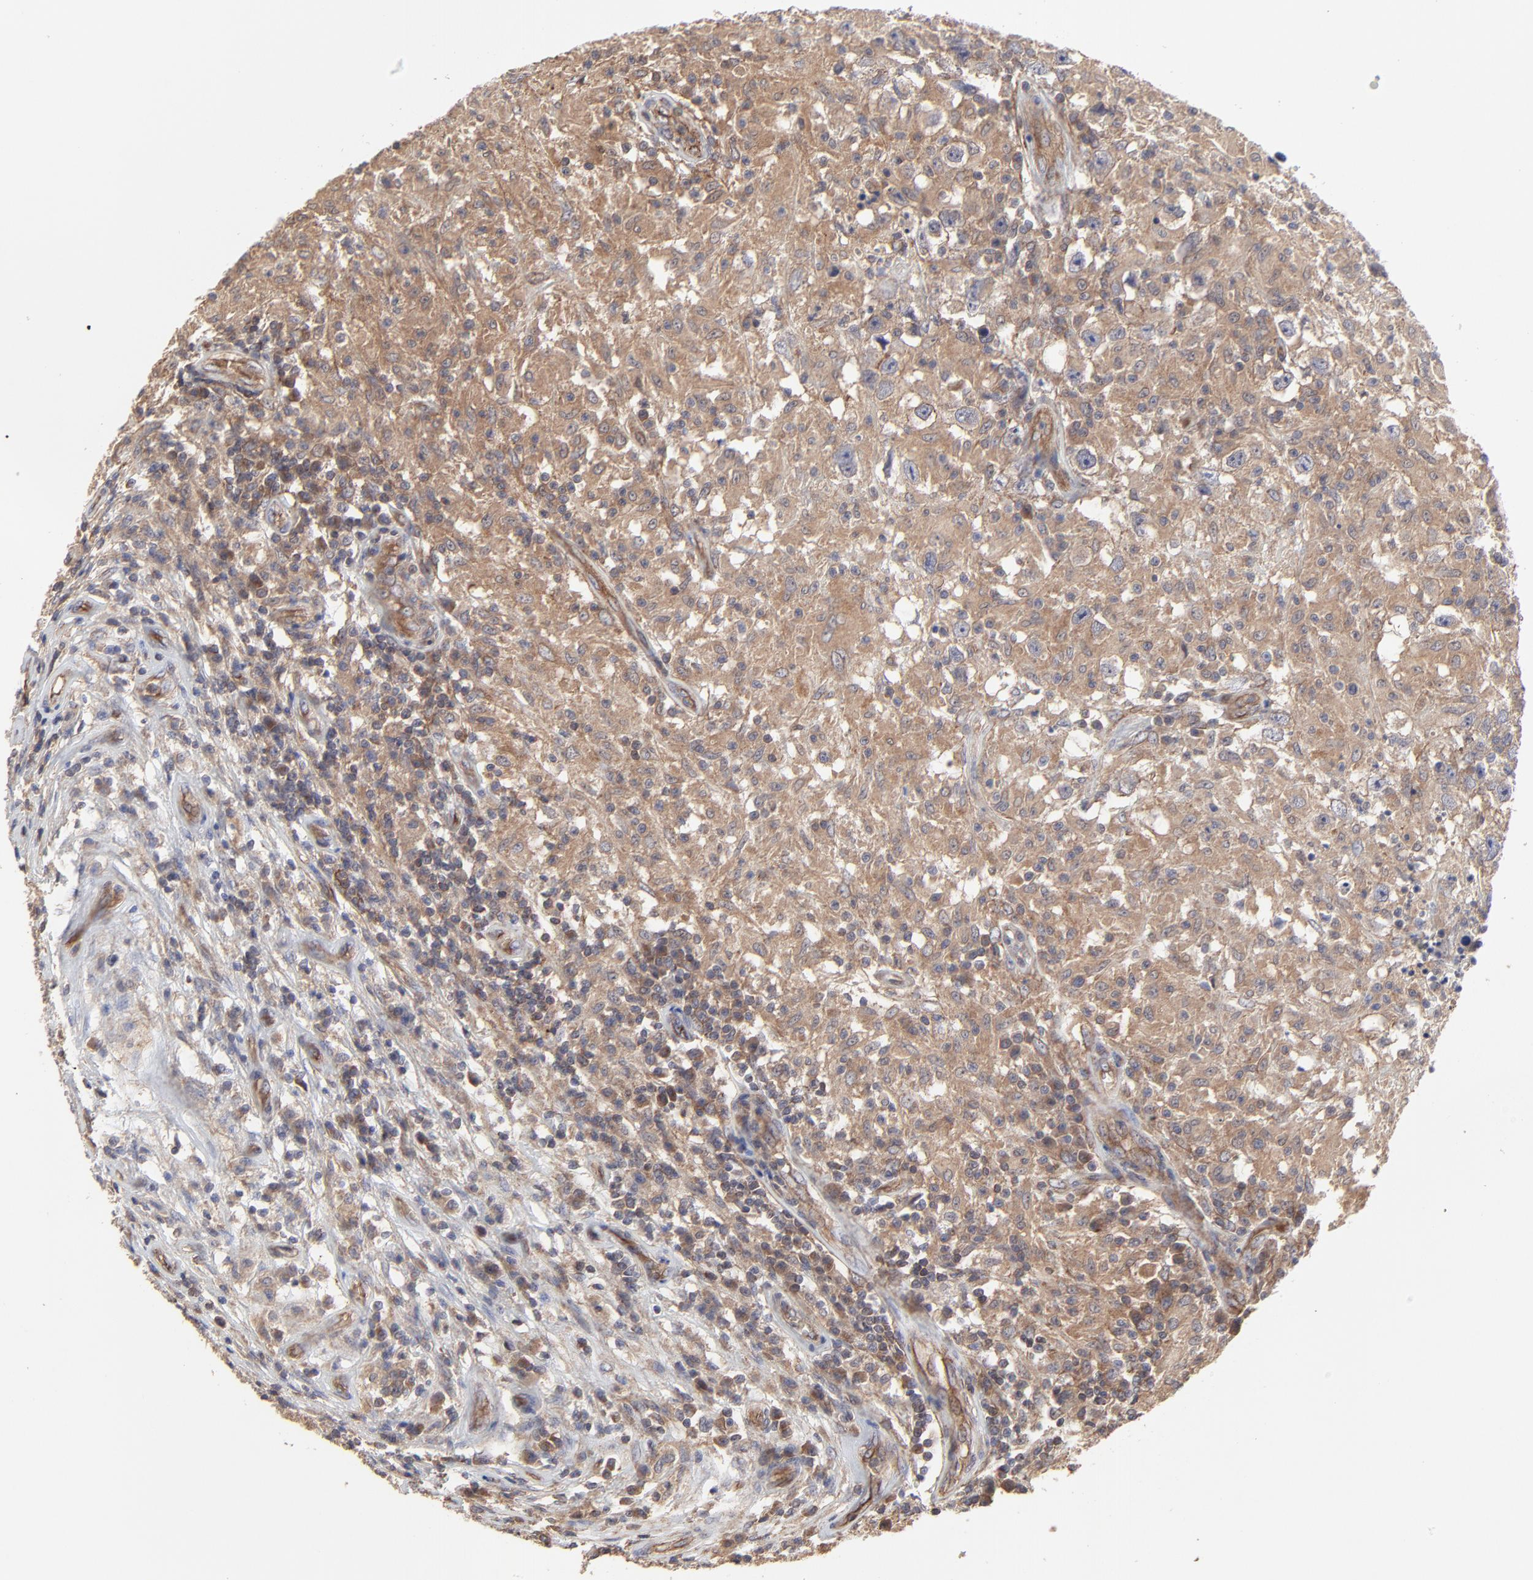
{"staining": {"intensity": "moderate", "quantity": ">75%", "location": "cytoplasmic/membranous"}, "tissue": "testis cancer", "cell_type": "Tumor cells", "image_type": "cancer", "snomed": [{"axis": "morphology", "description": "Seminoma, NOS"}, {"axis": "topography", "description": "Testis"}], "caption": "High-magnification brightfield microscopy of testis cancer (seminoma) stained with DAB (brown) and counterstained with hematoxylin (blue). tumor cells exhibit moderate cytoplasmic/membranous expression is seen in approximately>75% of cells.", "gene": "ARMT1", "patient": {"sex": "male", "age": 34}}